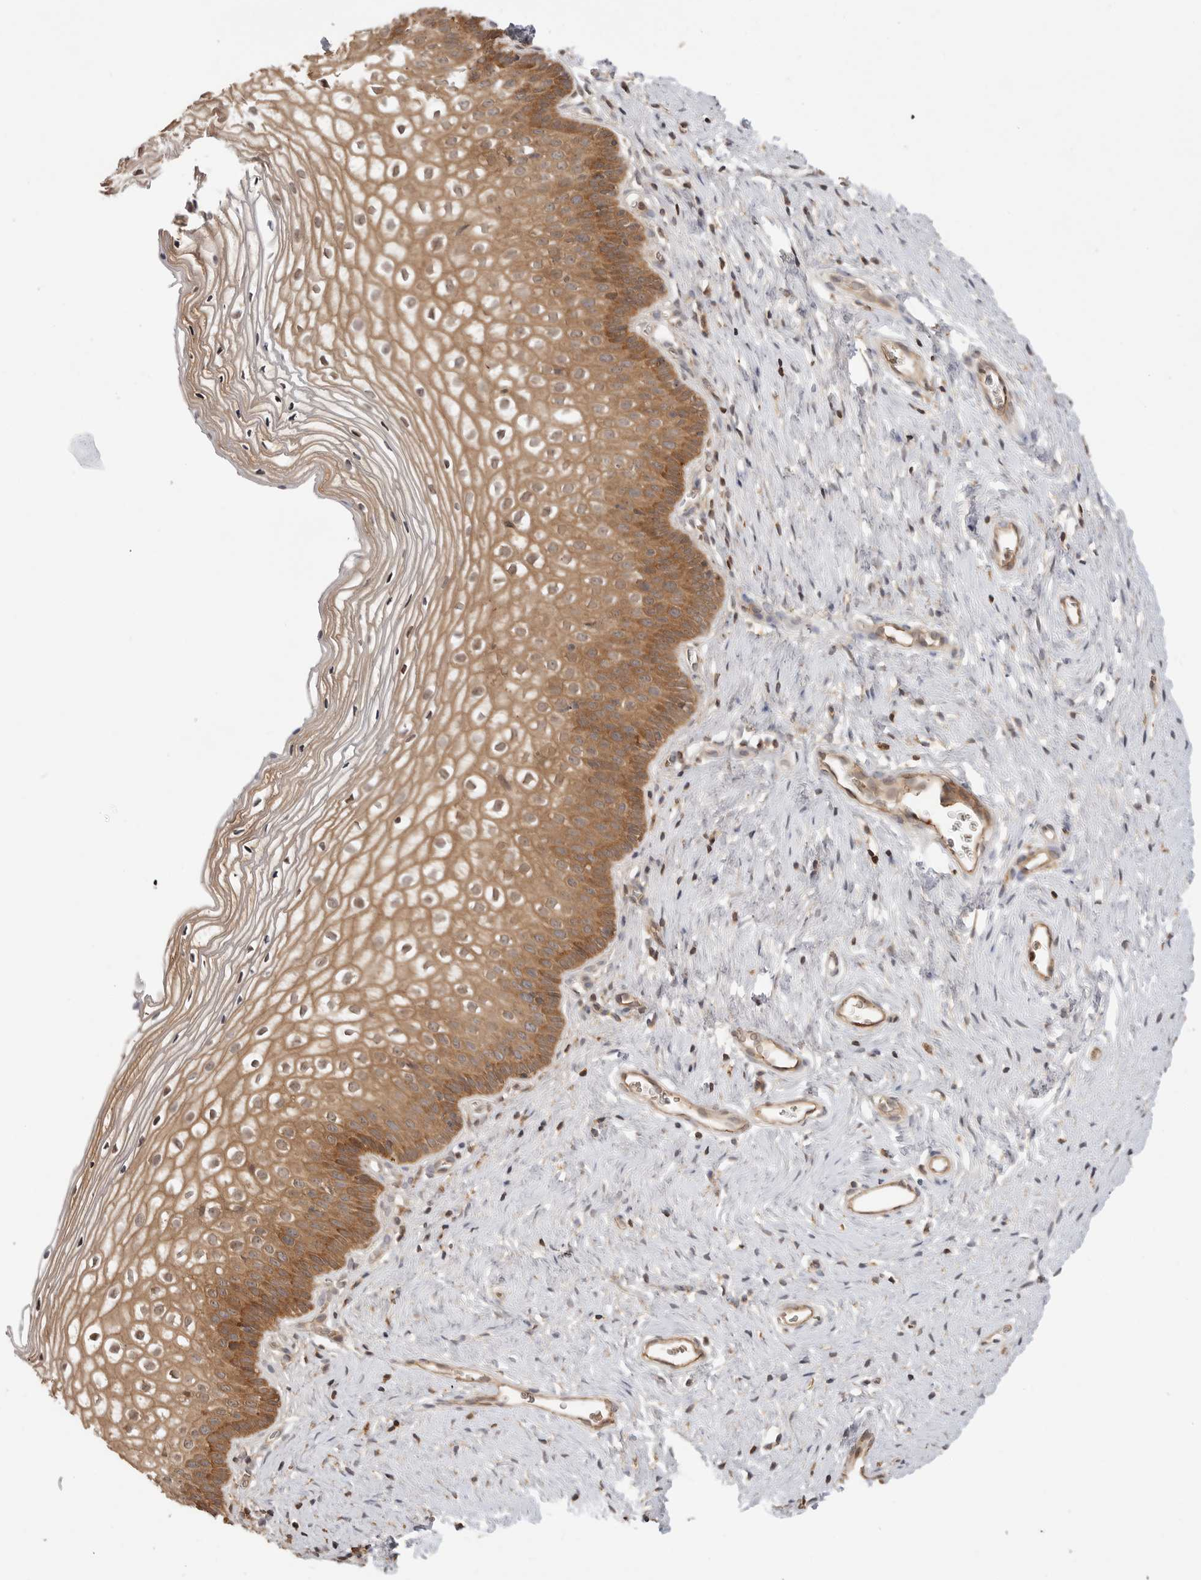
{"staining": {"intensity": "moderate", "quantity": ">75%", "location": "cytoplasmic/membranous"}, "tissue": "cervix", "cell_type": "Squamous epithelial cells", "image_type": "normal", "snomed": [{"axis": "morphology", "description": "Normal tissue, NOS"}, {"axis": "topography", "description": "Cervix"}], "caption": "Brown immunohistochemical staining in normal human cervix displays moderate cytoplasmic/membranous expression in about >75% of squamous epithelial cells. (DAB (3,3'-diaminobenzidine) IHC with brightfield microscopy, high magnification).", "gene": "CLDN12", "patient": {"sex": "female", "age": 27}}